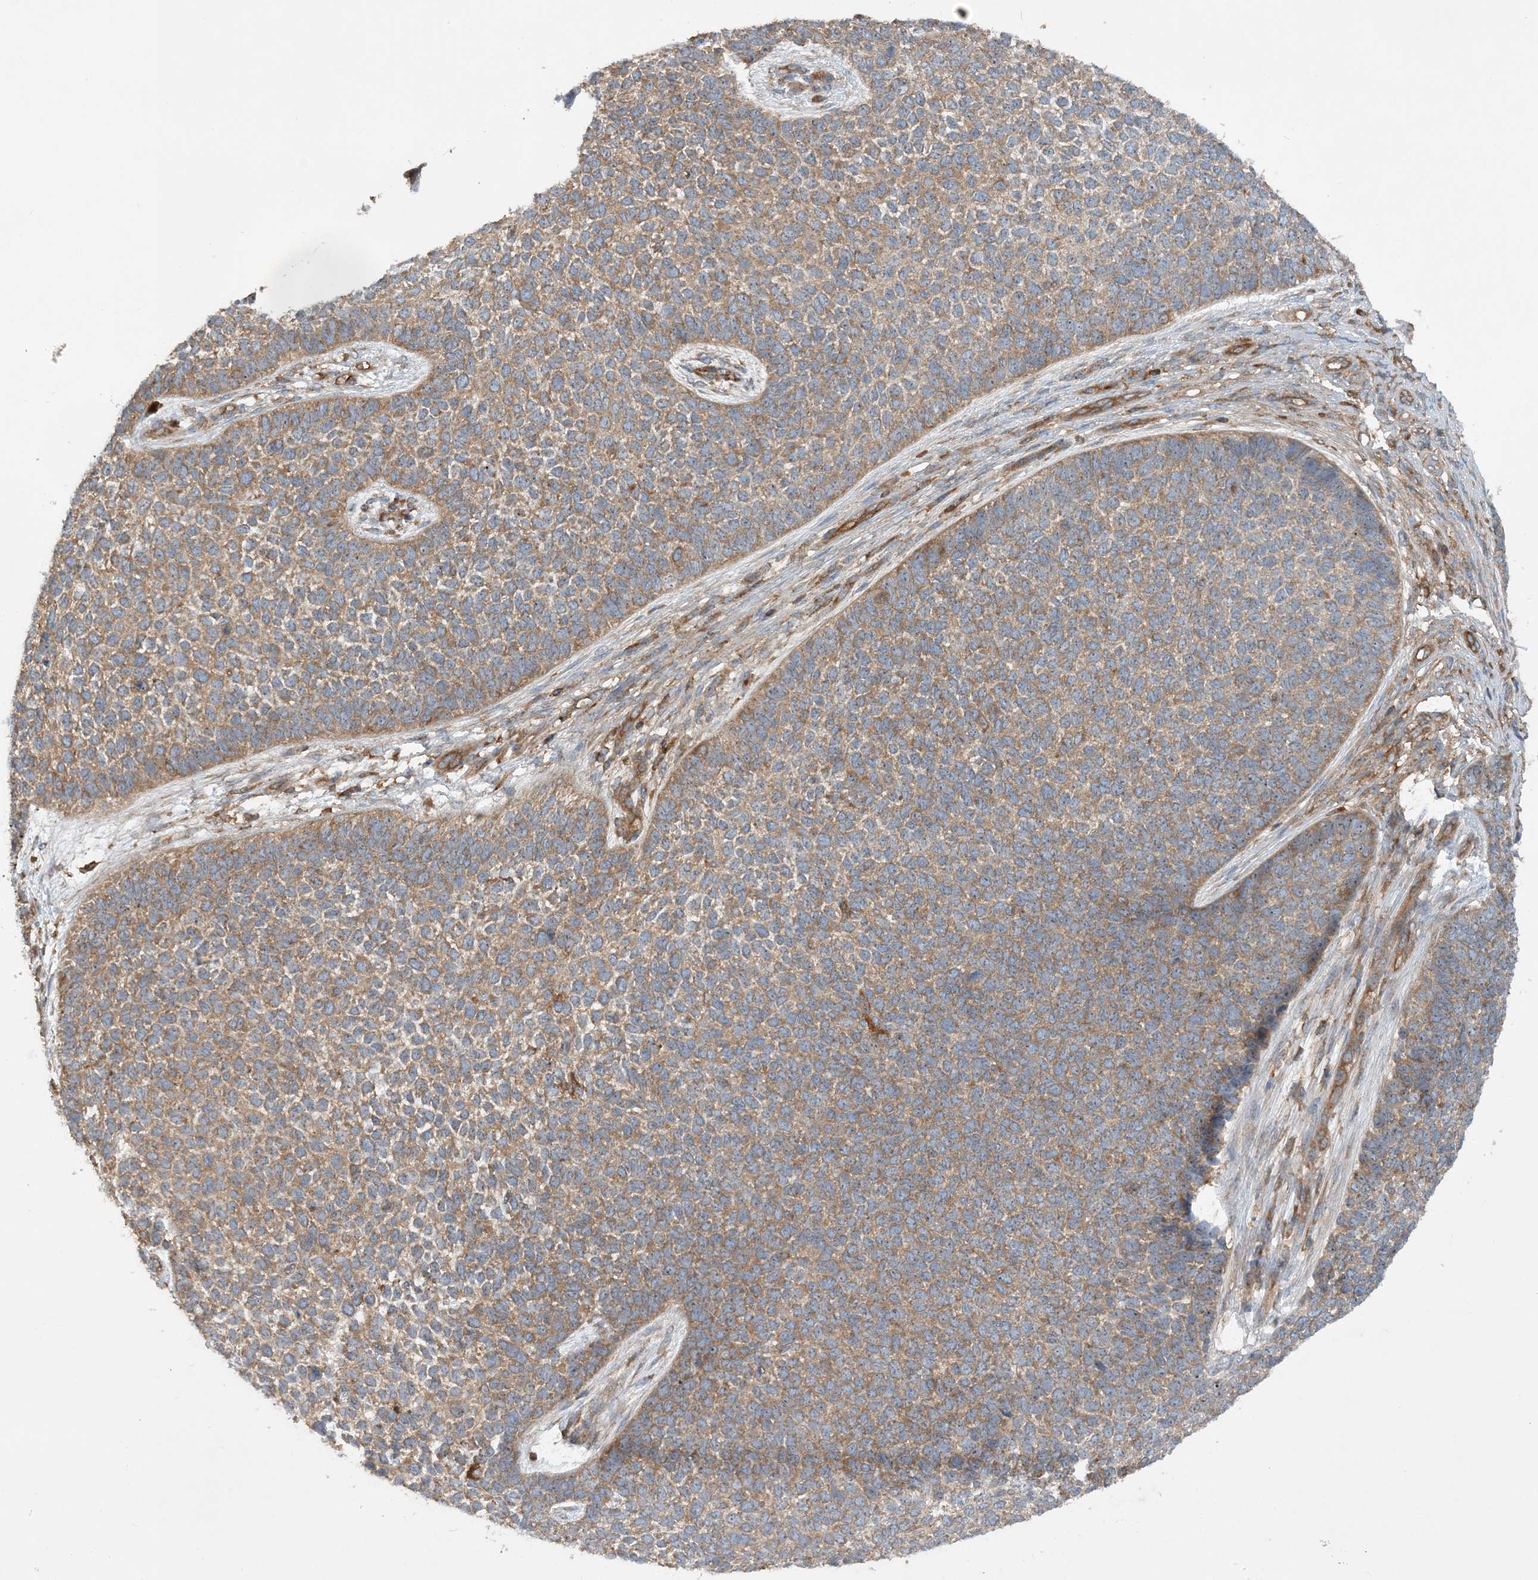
{"staining": {"intensity": "moderate", "quantity": ">75%", "location": "cytoplasmic/membranous"}, "tissue": "skin cancer", "cell_type": "Tumor cells", "image_type": "cancer", "snomed": [{"axis": "morphology", "description": "Basal cell carcinoma"}, {"axis": "topography", "description": "Skin"}], "caption": "Immunohistochemical staining of basal cell carcinoma (skin) displays moderate cytoplasmic/membranous protein positivity in about >75% of tumor cells. (Brightfield microscopy of DAB IHC at high magnification).", "gene": "ACAP2", "patient": {"sex": "female", "age": 84}}